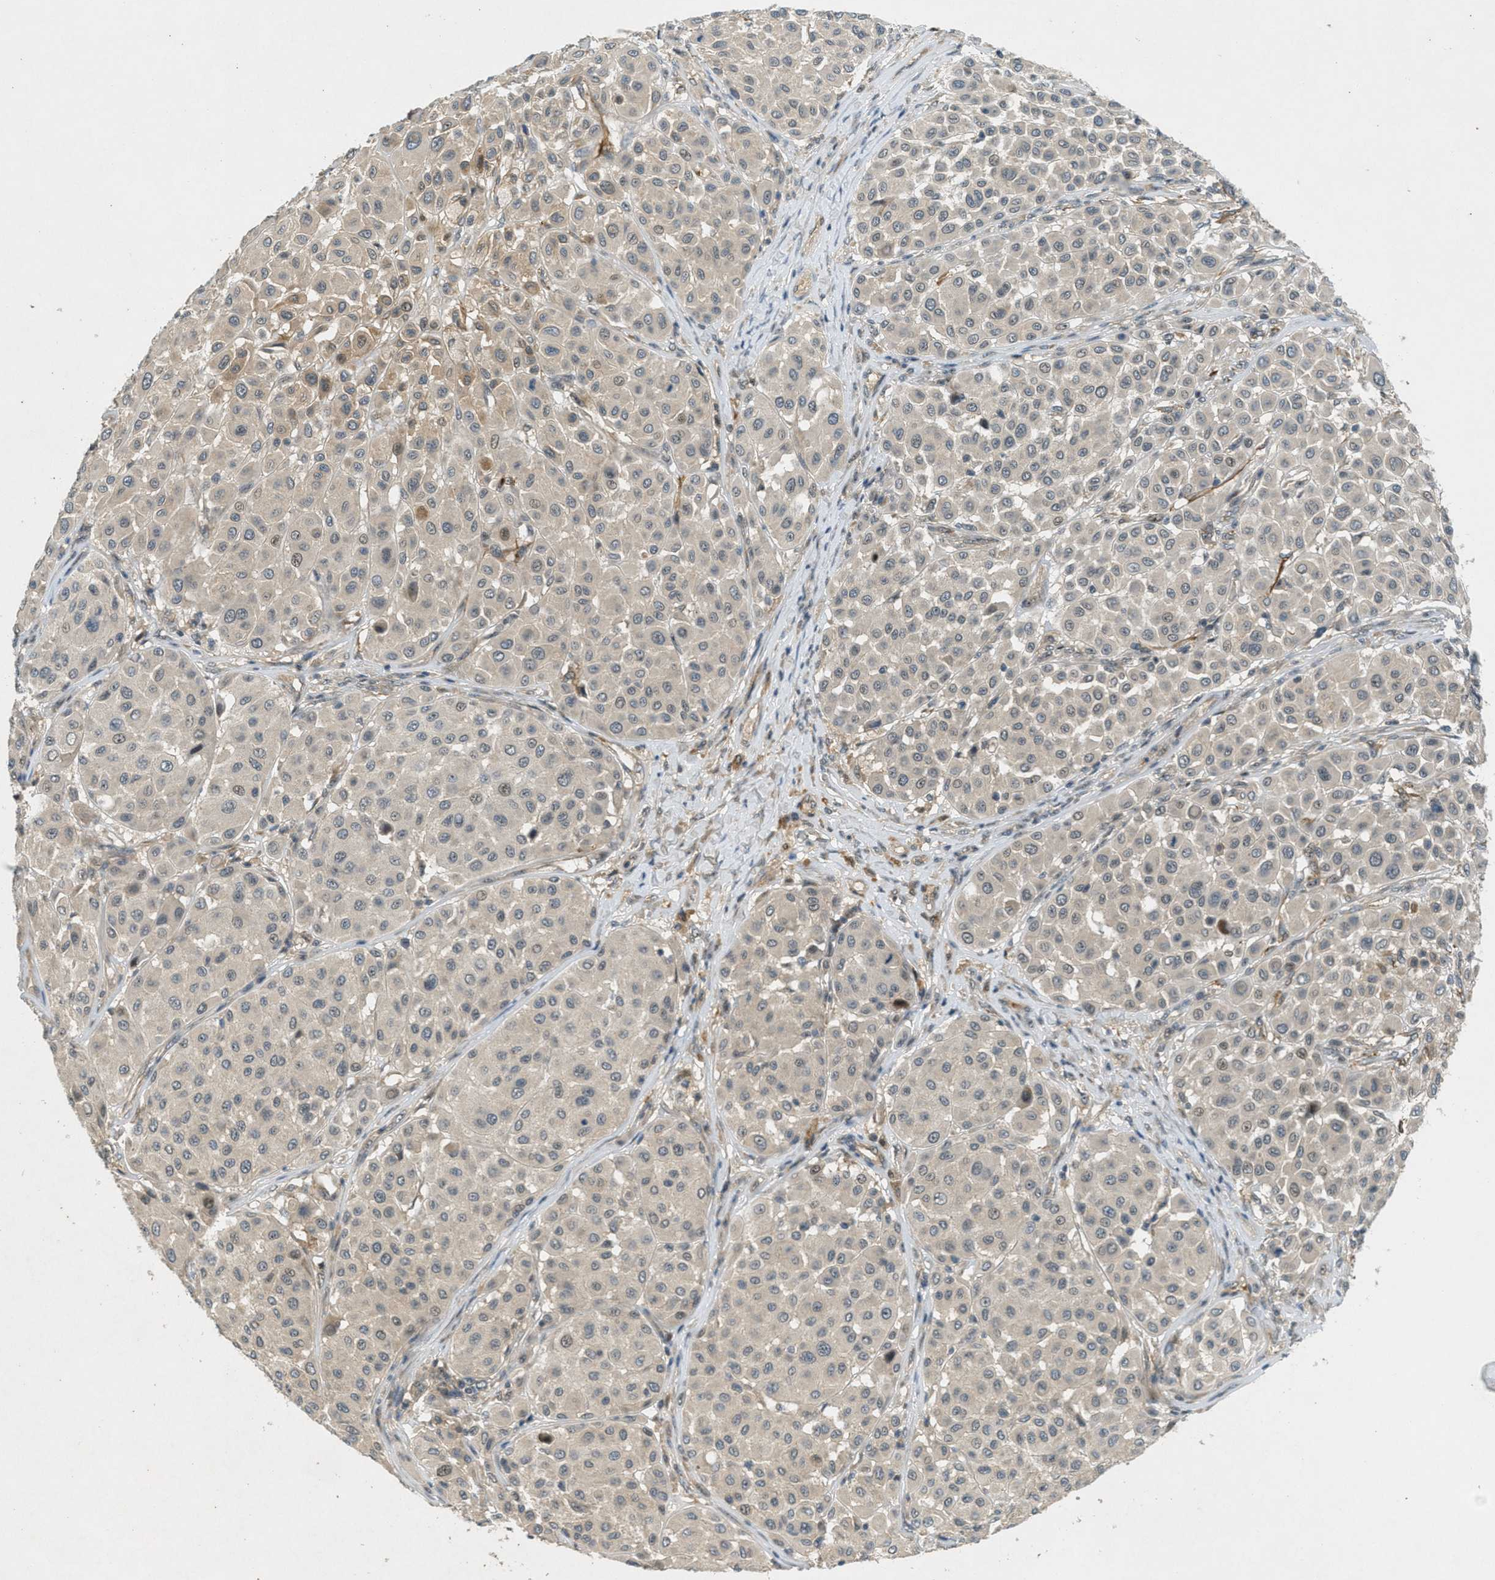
{"staining": {"intensity": "weak", "quantity": ">75%", "location": "cytoplasmic/membranous"}, "tissue": "melanoma", "cell_type": "Tumor cells", "image_type": "cancer", "snomed": [{"axis": "morphology", "description": "Malignant melanoma, Metastatic site"}, {"axis": "topography", "description": "Soft tissue"}], "caption": "There is low levels of weak cytoplasmic/membranous positivity in tumor cells of malignant melanoma (metastatic site), as demonstrated by immunohistochemical staining (brown color).", "gene": "STK11", "patient": {"sex": "male", "age": 41}}